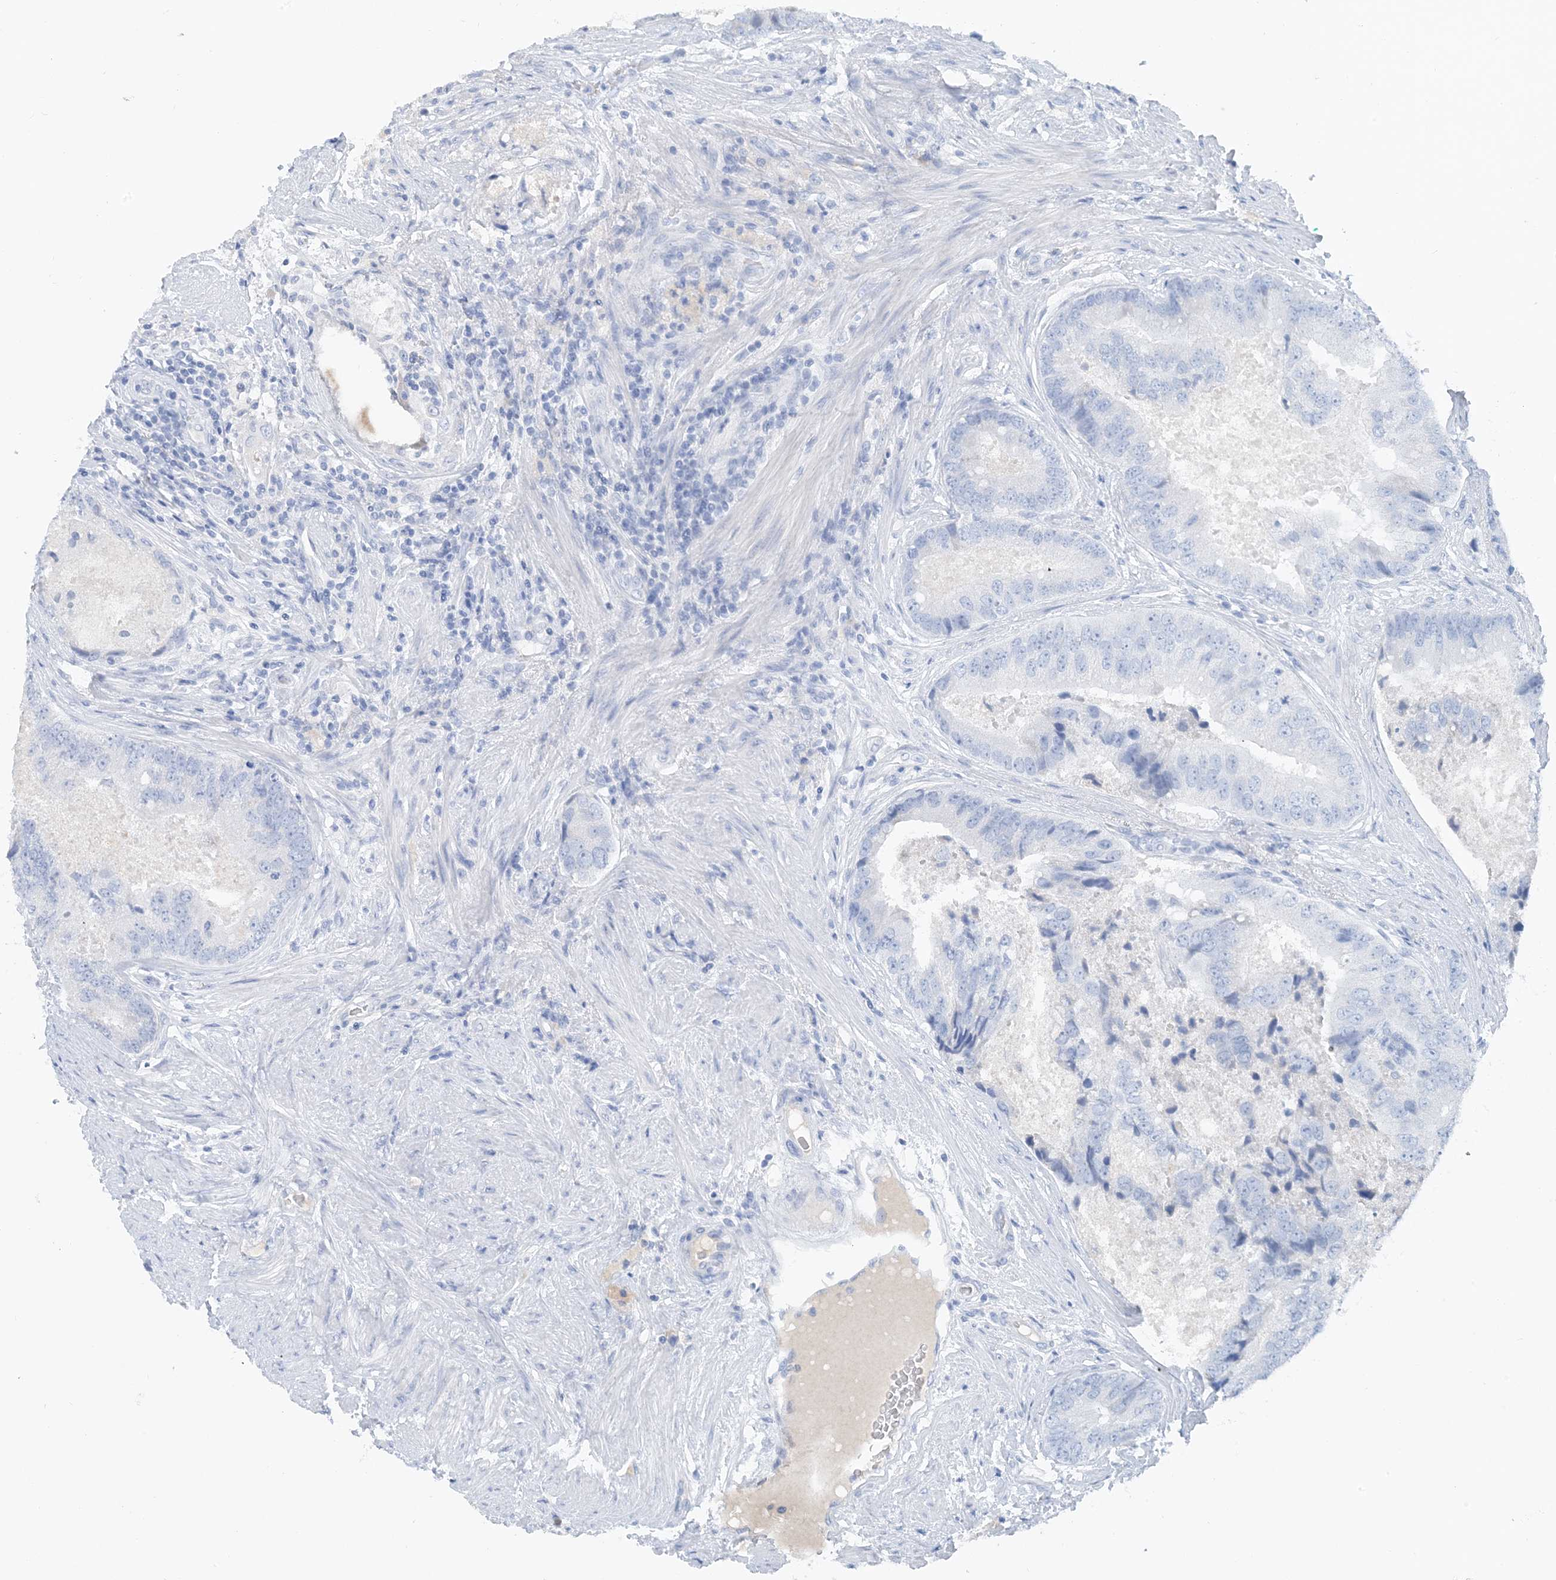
{"staining": {"intensity": "negative", "quantity": "none", "location": "none"}, "tissue": "prostate cancer", "cell_type": "Tumor cells", "image_type": "cancer", "snomed": [{"axis": "morphology", "description": "Adenocarcinoma, High grade"}, {"axis": "topography", "description": "Prostate"}], "caption": "Prostate adenocarcinoma (high-grade) stained for a protein using immunohistochemistry shows no expression tumor cells.", "gene": "CTRL", "patient": {"sex": "male", "age": 70}}